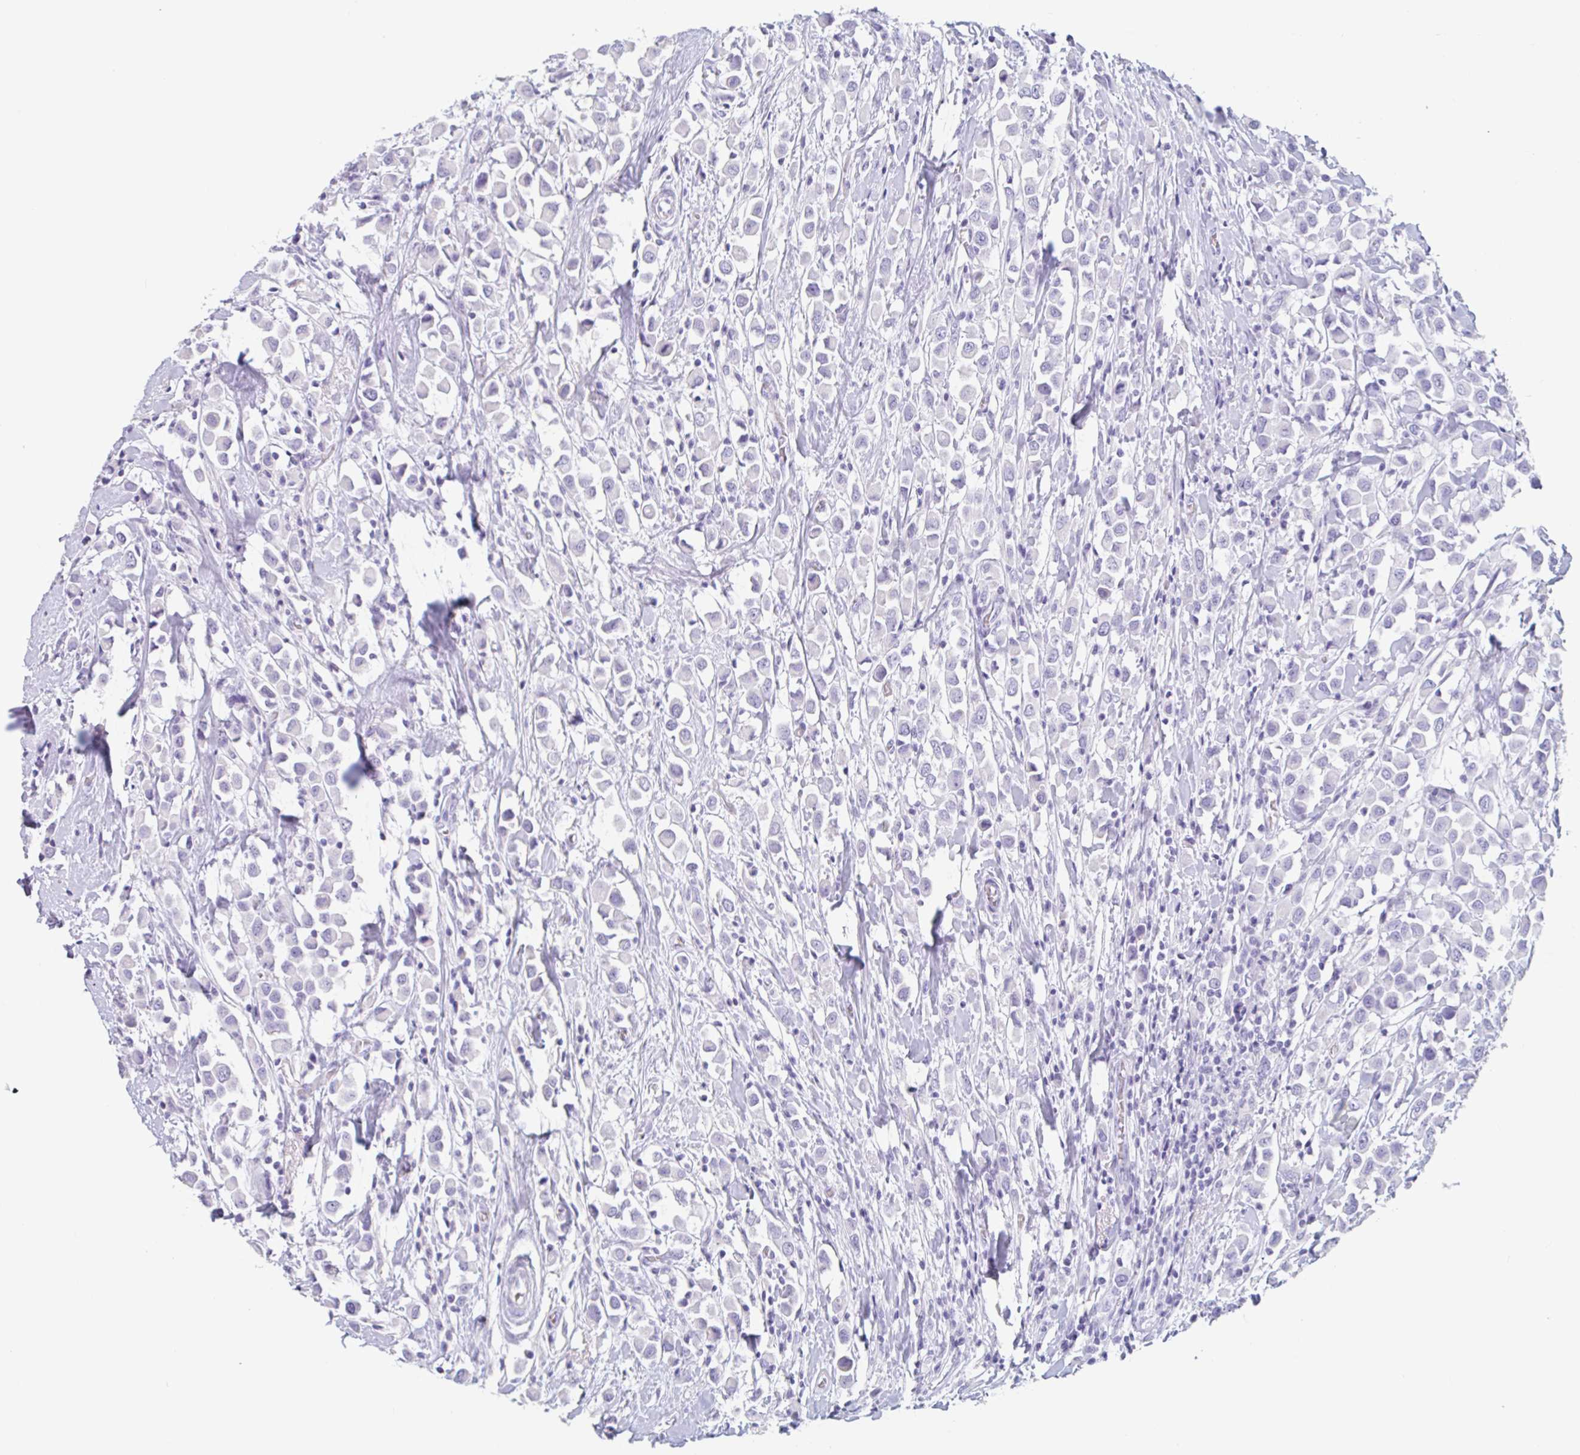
{"staining": {"intensity": "negative", "quantity": "none", "location": "none"}, "tissue": "breast cancer", "cell_type": "Tumor cells", "image_type": "cancer", "snomed": [{"axis": "morphology", "description": "Duct carcinoma"}, {"axis": "topography", "description": "Breast"}], "caption": "This is an IHC micrograph of breast cancer (infiltrating ductal carcinoma). There is no positivity in tumor cells.", "gene": "EMC4", "patient": {"sex": "female", "age": 61}}